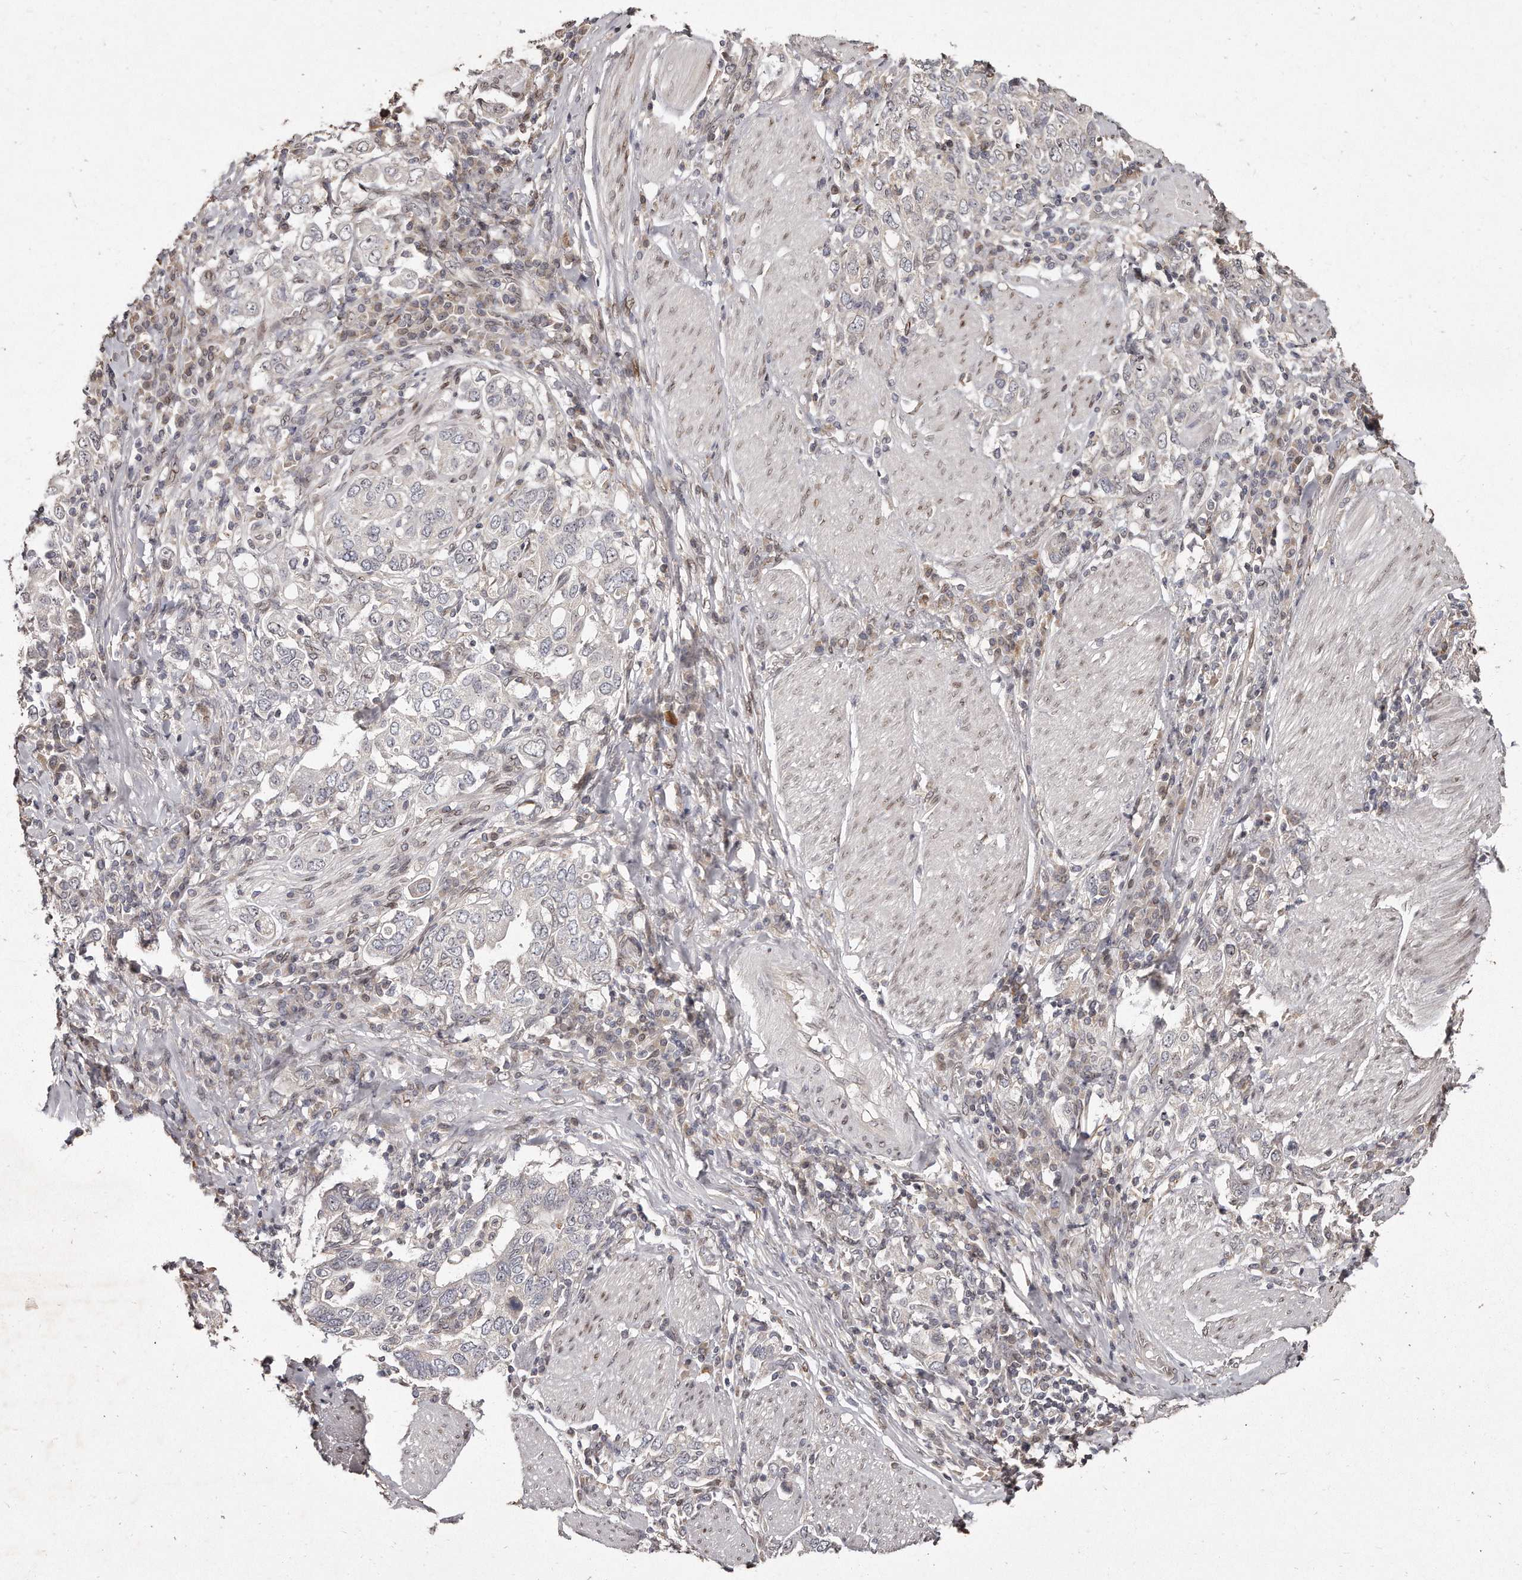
{"staining": {"intensity": "negative", "quantity": "none", "location": "none"}, "tissue": "stomach cancer", "cell_type": "Tumor cells", "image_type": "cancer", "snomed": [{"axis": "morphology", "description": "Adenocarcinoma, NOS"}, {"axis": "topography", "description": "Stomach, upper"}], "caption": "Human stomach adenocarcinoma stained for a protein using immunohistochemistry reveals no expression in tumor cells.", "gene": "HASPIN", "patient": {"sex": "male", "age": 62}}